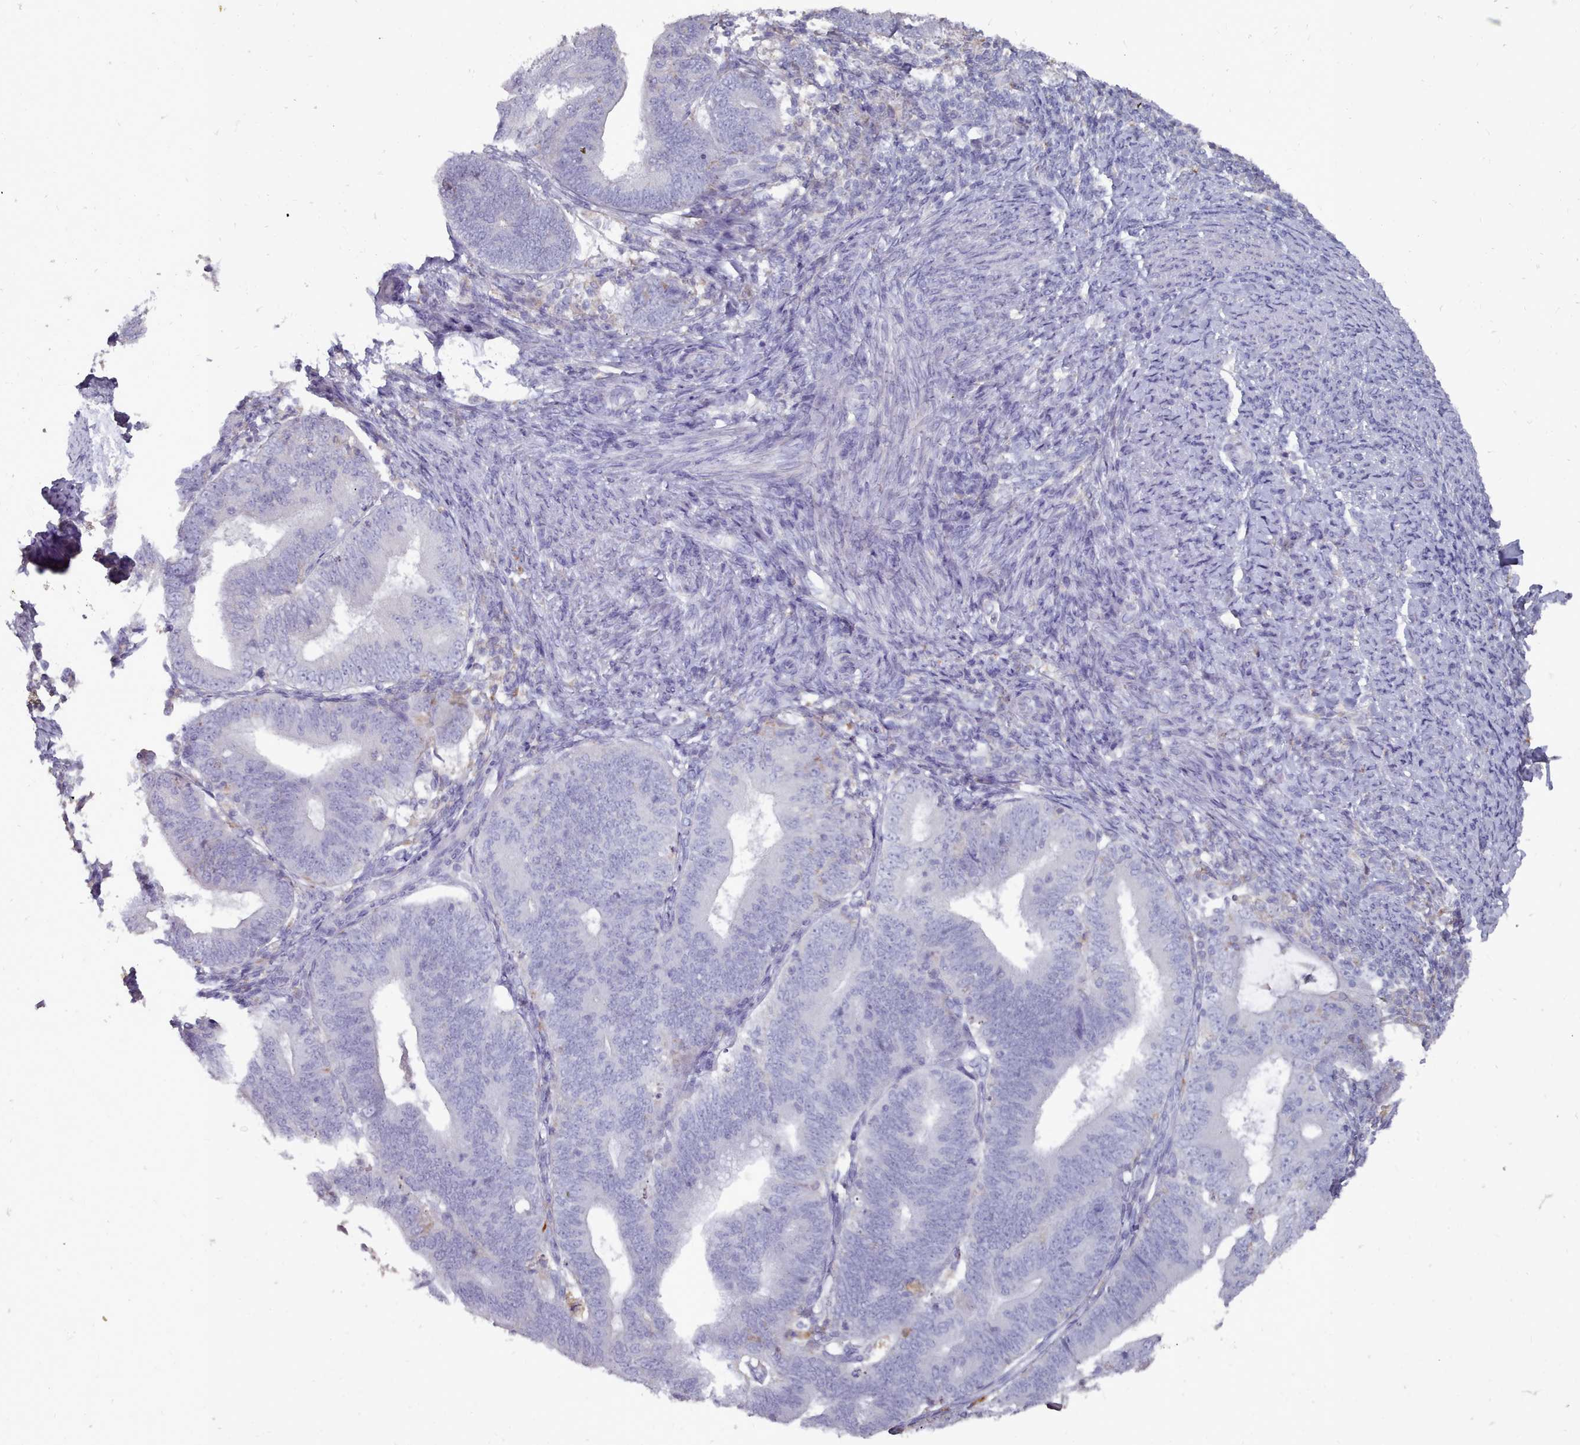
{"staining": {"intensity": "negative", "quantity": "none", "location": "none"}, "tissue": "endometrial cancer", "cell_type": "Tumor cells", "image_type": "cancer", "snomed": [{"axis": "morphology", "description": "Adenocarcinoma, NOS"}, {"axis": "topography", "description": "Endometrium"}], "caption": "Photomicrograph shows no protein expression in tumor cells of endometrial cancer (adenocarcinoma) tissue. The staining is performed using DAB (3,3'-diaminobenzidine) brown chromogen with nuclei counter-stained in using hematoxylin.", "gene": "OTULINL", "patient": {"sex": "female", "age": 70}}